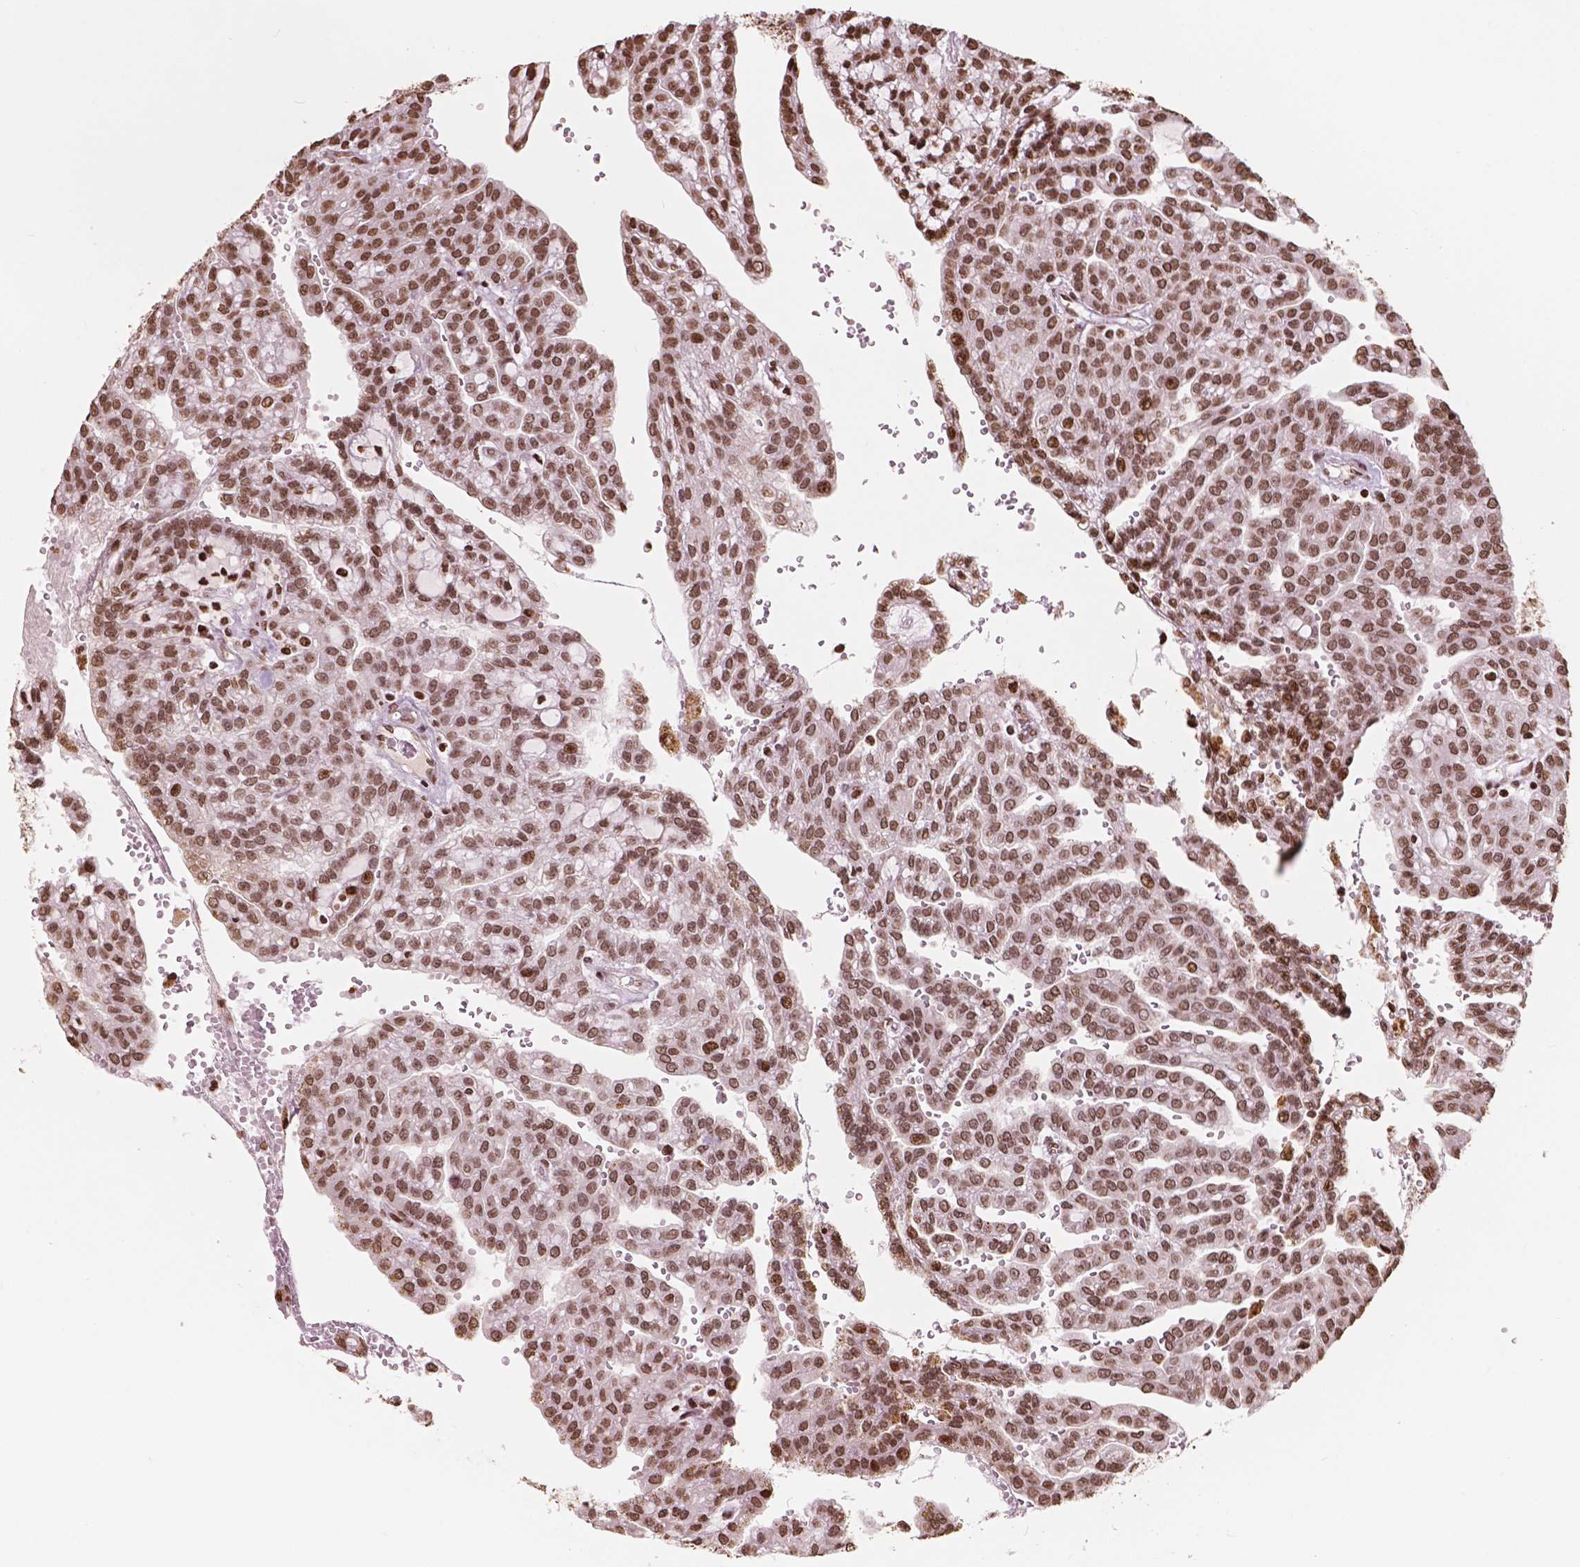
{"staining": {"intensity": "moderate", "quantity": ">75%", "location": "nuclear"}, "tissue": "renal cancer", "cell_type": "Tumor cells", "image_type": "cancer", "snomed": [{"axis": "morphology", "description": "Adenocarcinoma, NOS"}, {"axis": "topography", "description": "Kidney"}], "caption": "Immunohistochemistry of renal cancer shows medium levels of moderate nuclear staining in about >75% of tumor cells.", "gene": "H3C7", "patient": {"sex": "male", "age": 63}}